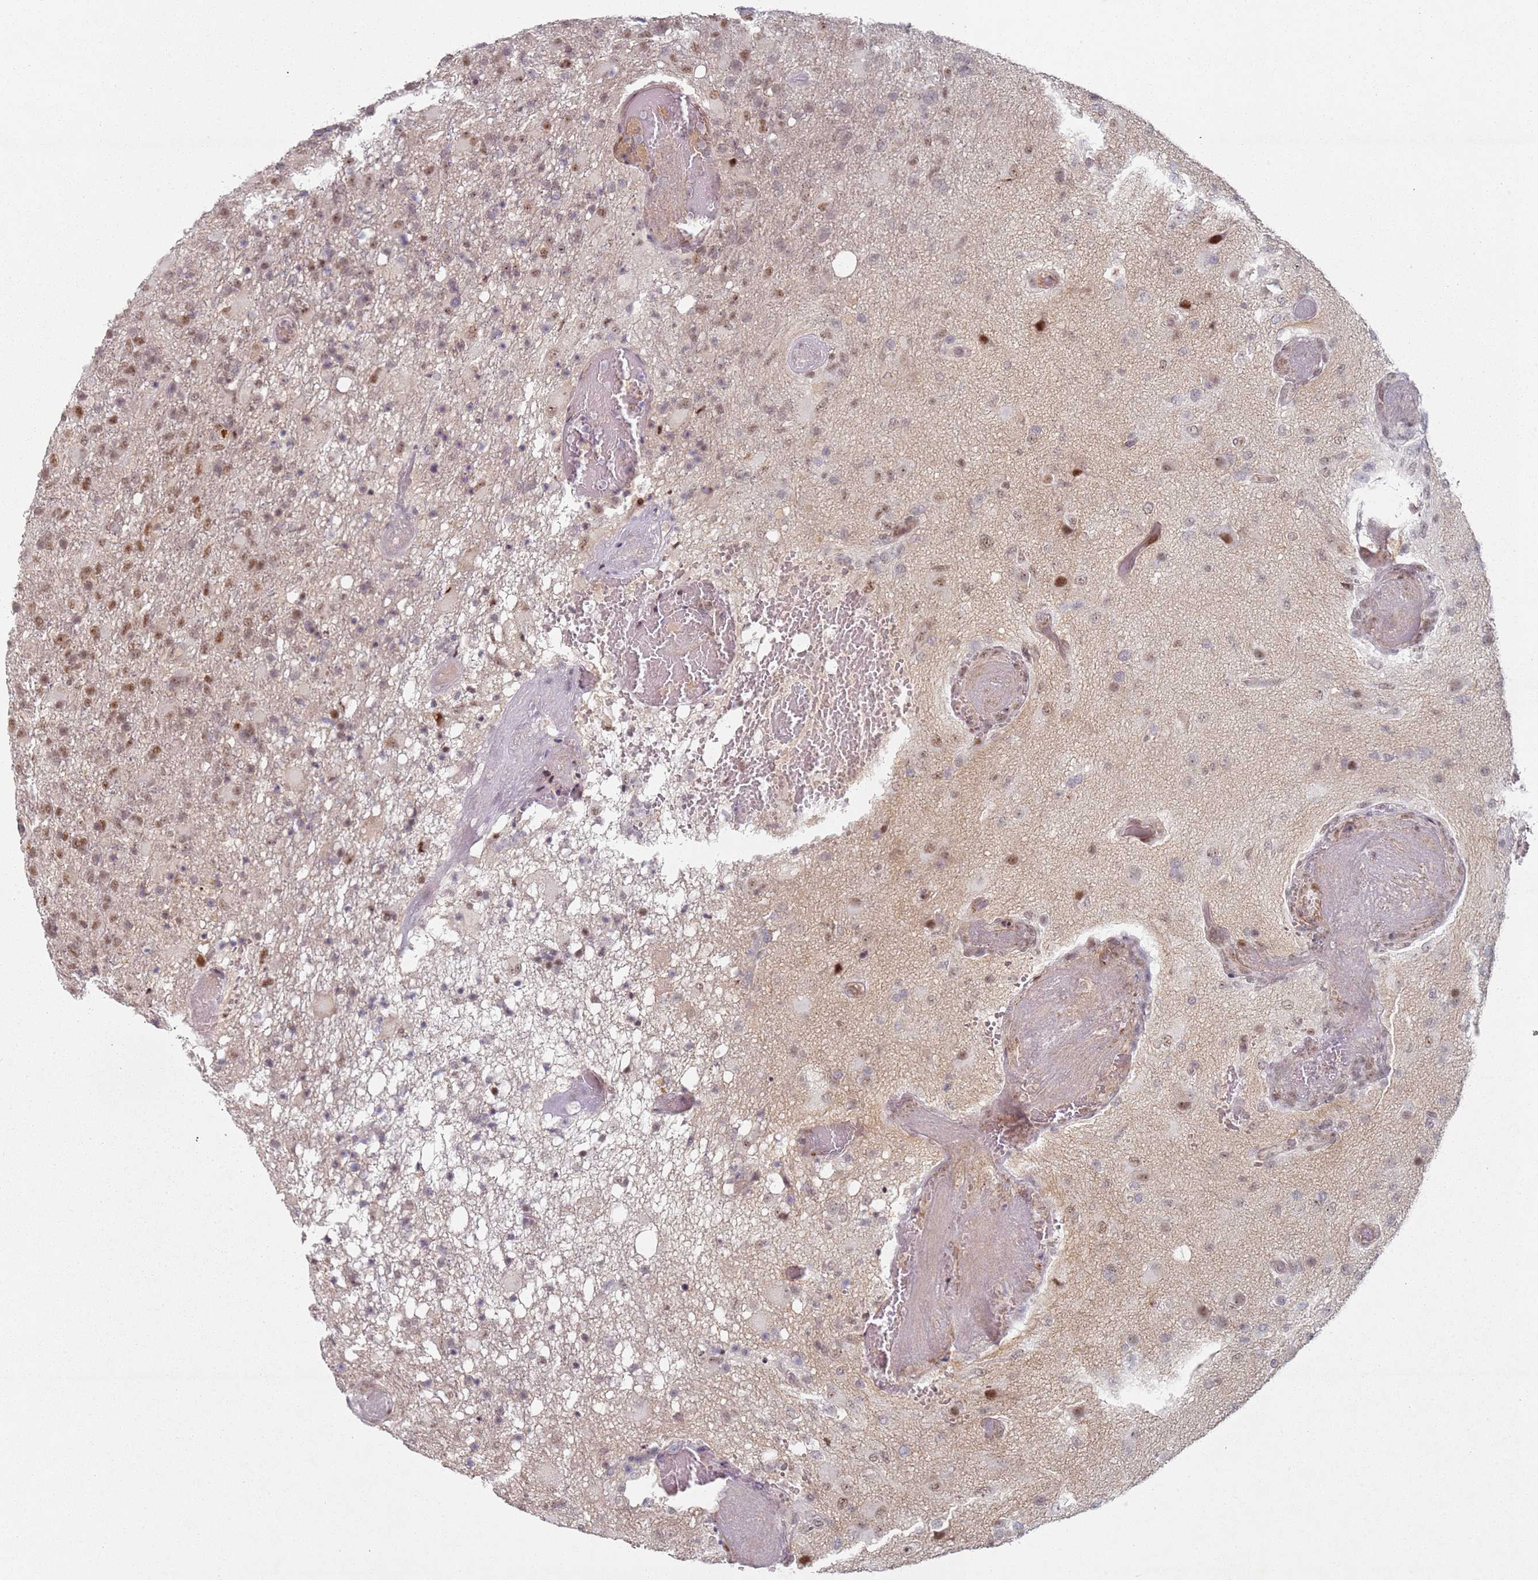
{"staining": {"intensity": "moderate", "quantity": ">75%", "location": "nuclear"}, "tissue": "glioma", "cell_type": "Tumor cells", "image_type": "cancer", "snomed": [{"axis": "morphology", "description": "Glioma, malignant, High grade"}, {"axis": "topography", "description": "Brain"}], "caption": "Human glioma stained for a protein (brown) exhibits moderate nuclear positive expression in approximately >75% of tumor cells.", "gene": "ATF6B", "patient": {"sex": "female", "age": 74}}